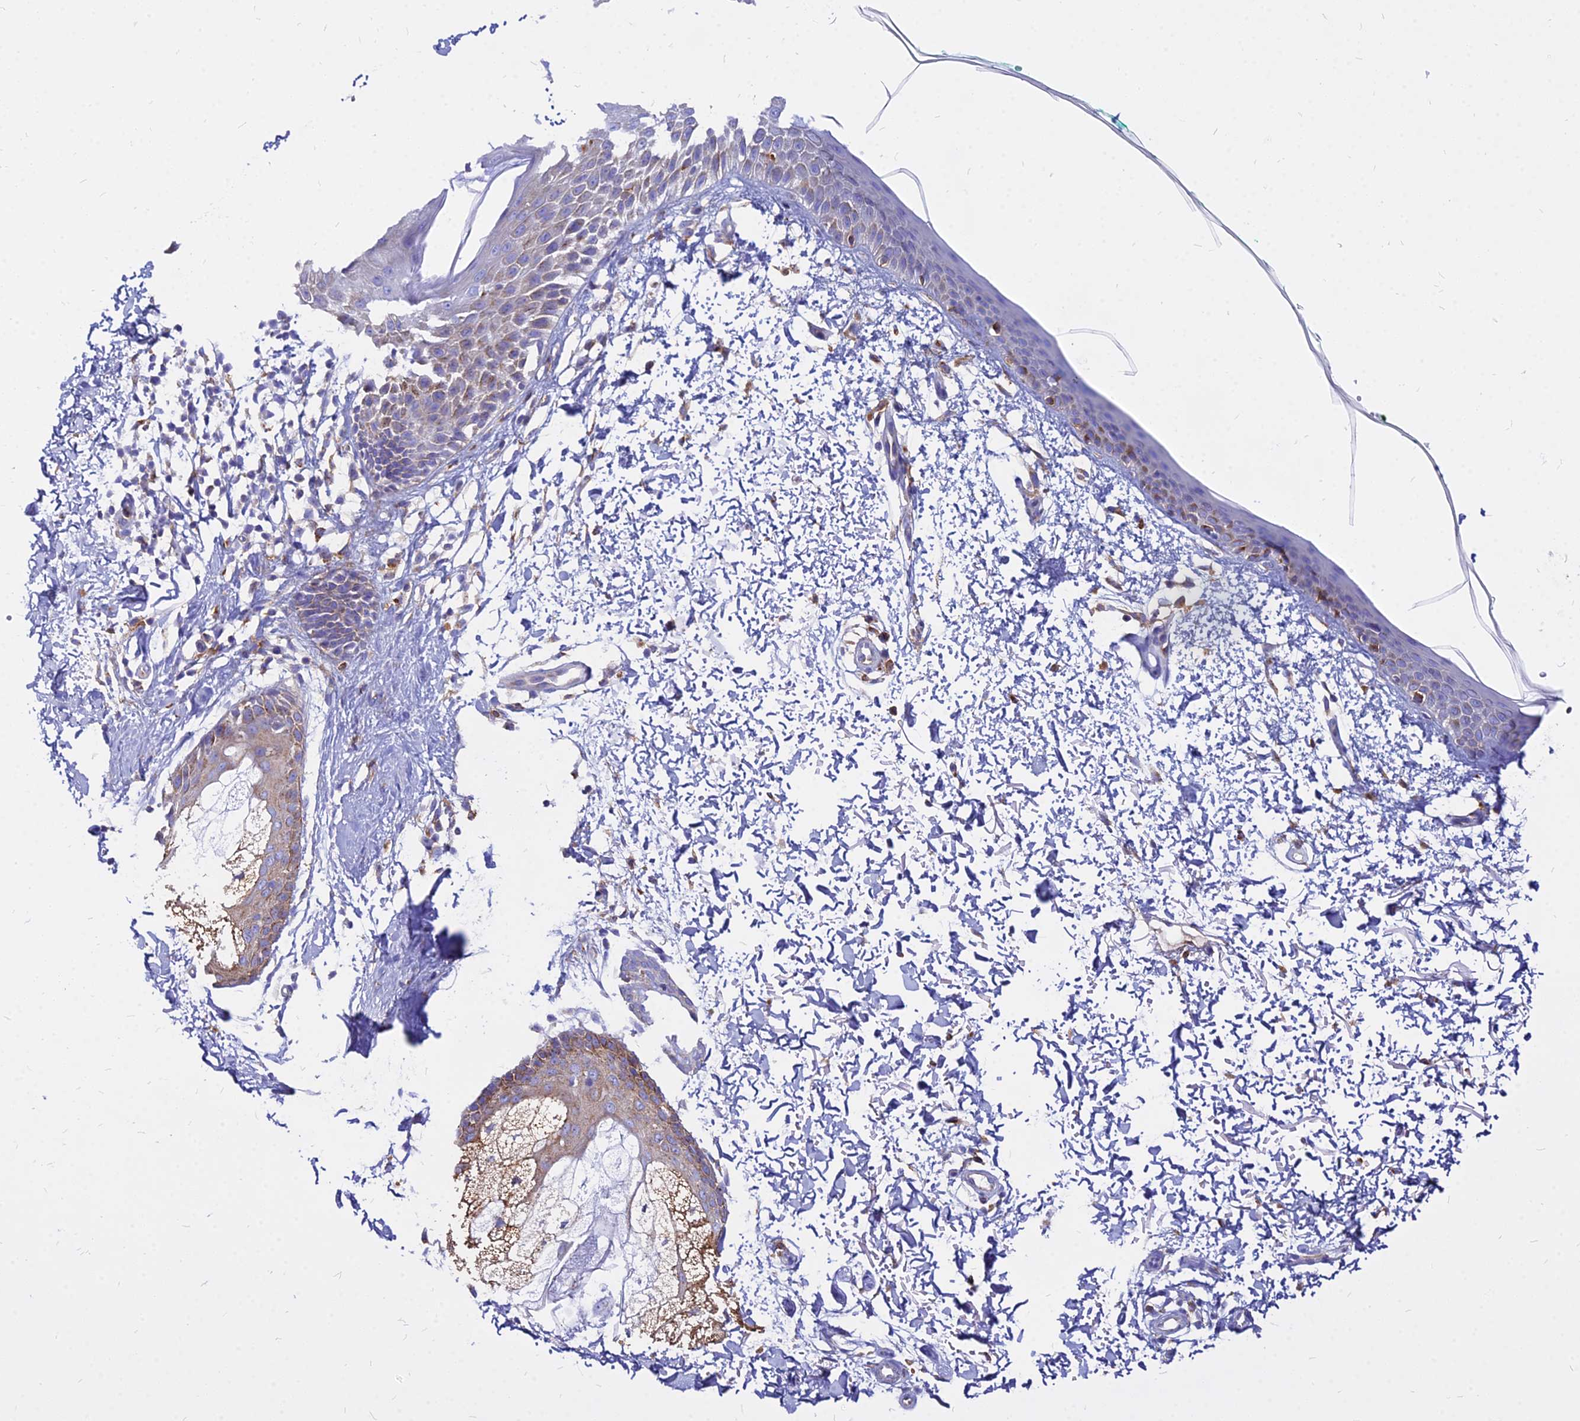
{"staining": {"intensity": "negative", "quantity": "none", "location": "none"}, "tissue": "skin", "cell_type": "Fibroblasts", "image_type": "normal", "snomed": [{"axis": "morphology", "description": "Normal tissue, NOS"}, {"axis": "topography", "description": "Skin"}], "caption": "IHC image of benign skin: skin stained with DAB (3,3'-diaminobenzidine) demonstrates no significant protein expression in fibroblasts.", "gene": "AGTRAP", "patient": {"sex": "male", "age": 66}}